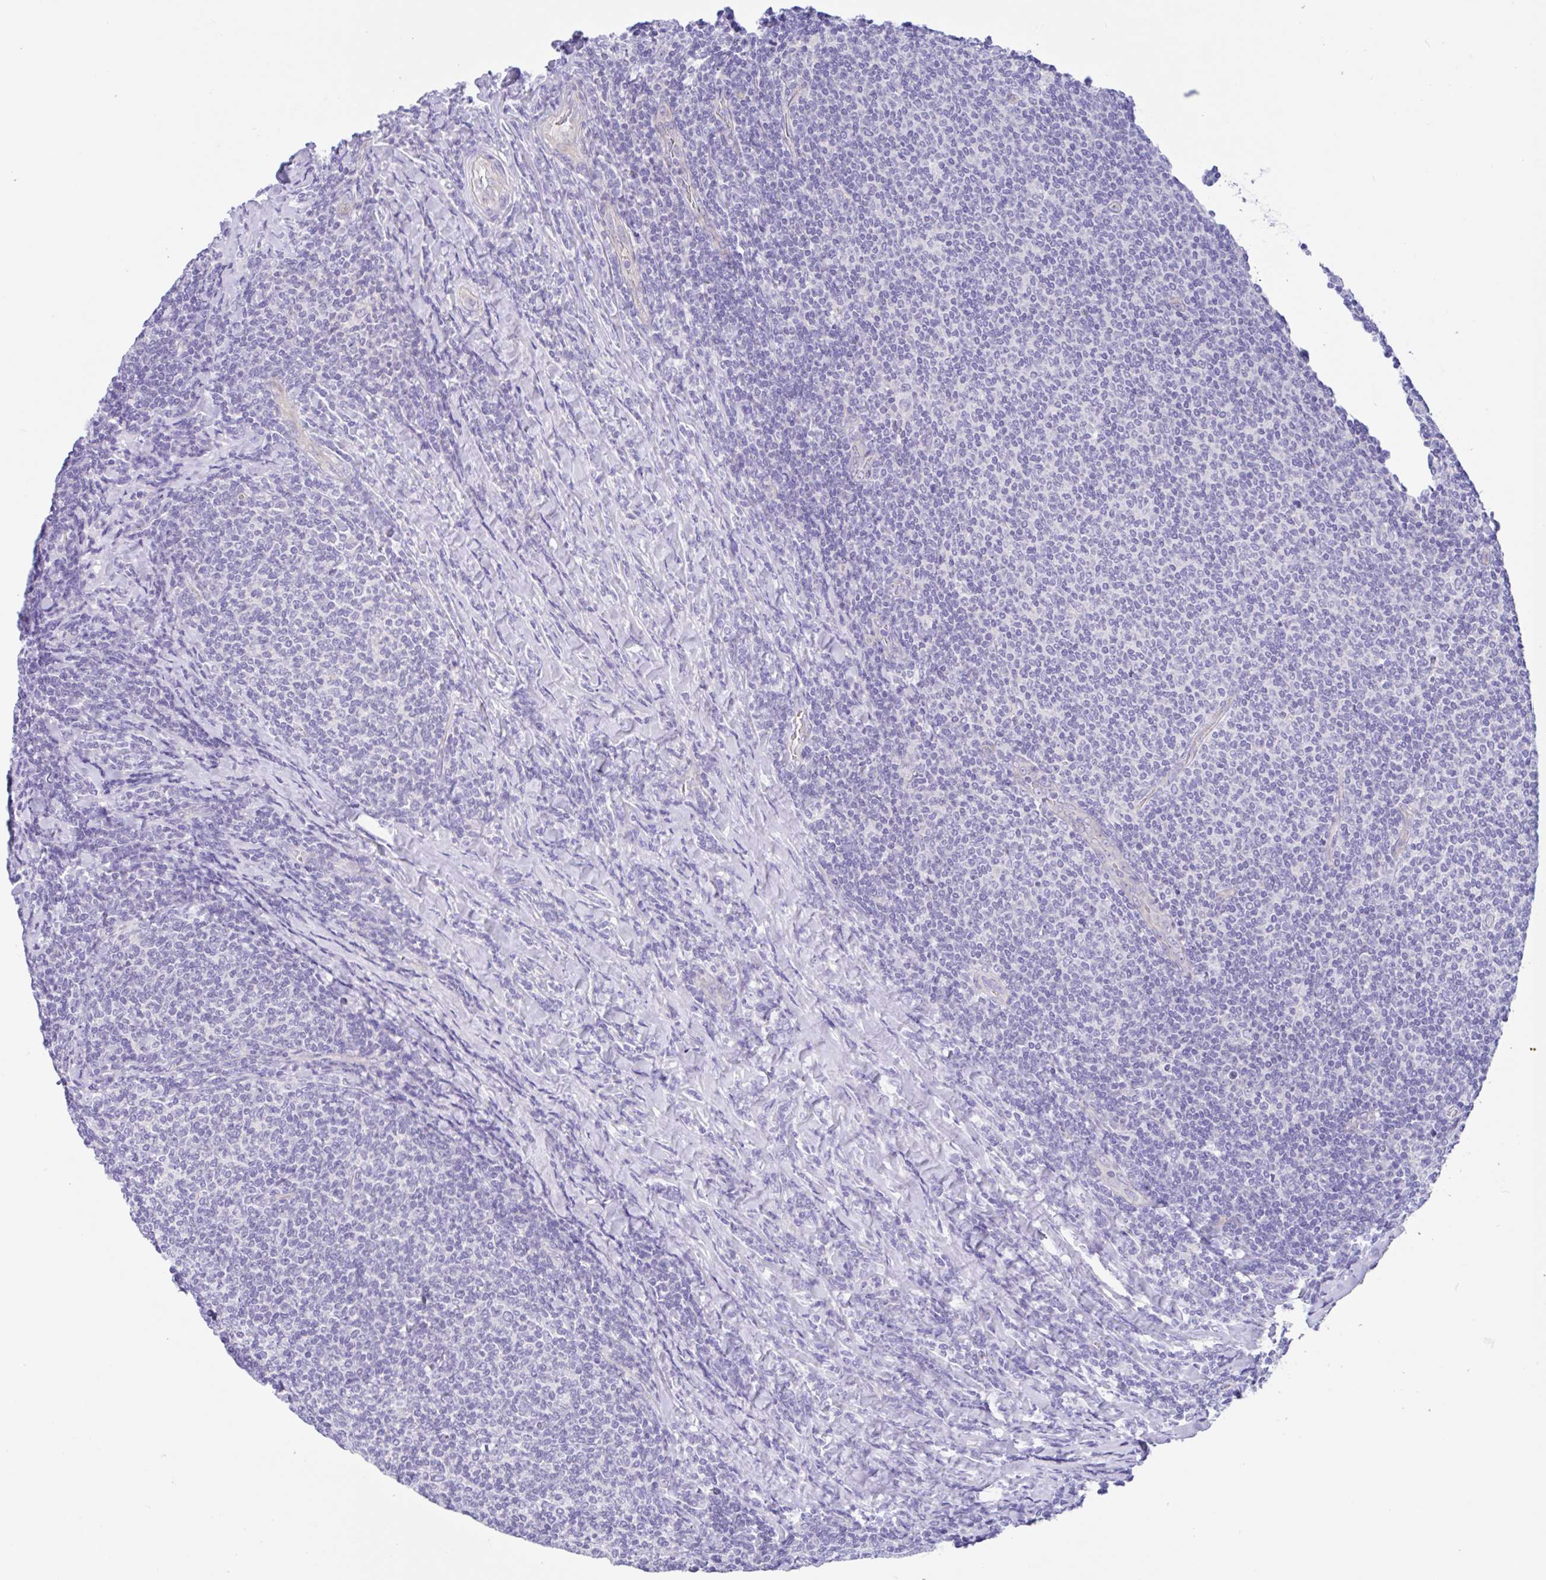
{"staining": {"intensity": "negative", "quantity": "none", "location": "none"}, "tissue": "lymphoma", "cell_type": "Tumor cells", "image_type": "cancer", "snomed": [{"axis": "morphology", "description": "Malignant lymphoma, non-Hodgkin's type, Low grade"}, {"axis": "topography", "description": "Lymph node"}], "caption": "DAB (3,3'-diaminobenzidine) immunohistochemical staining of lymphoma reveals no significant expression in tumor cells. (DAB (3,3'-diaminobenzidine) immunohistochemistry (IHC) visualized using brightfield microscopy, high magnification).", "gene": "OR6N2", "patient": {"sex": "male", "age": 52}}